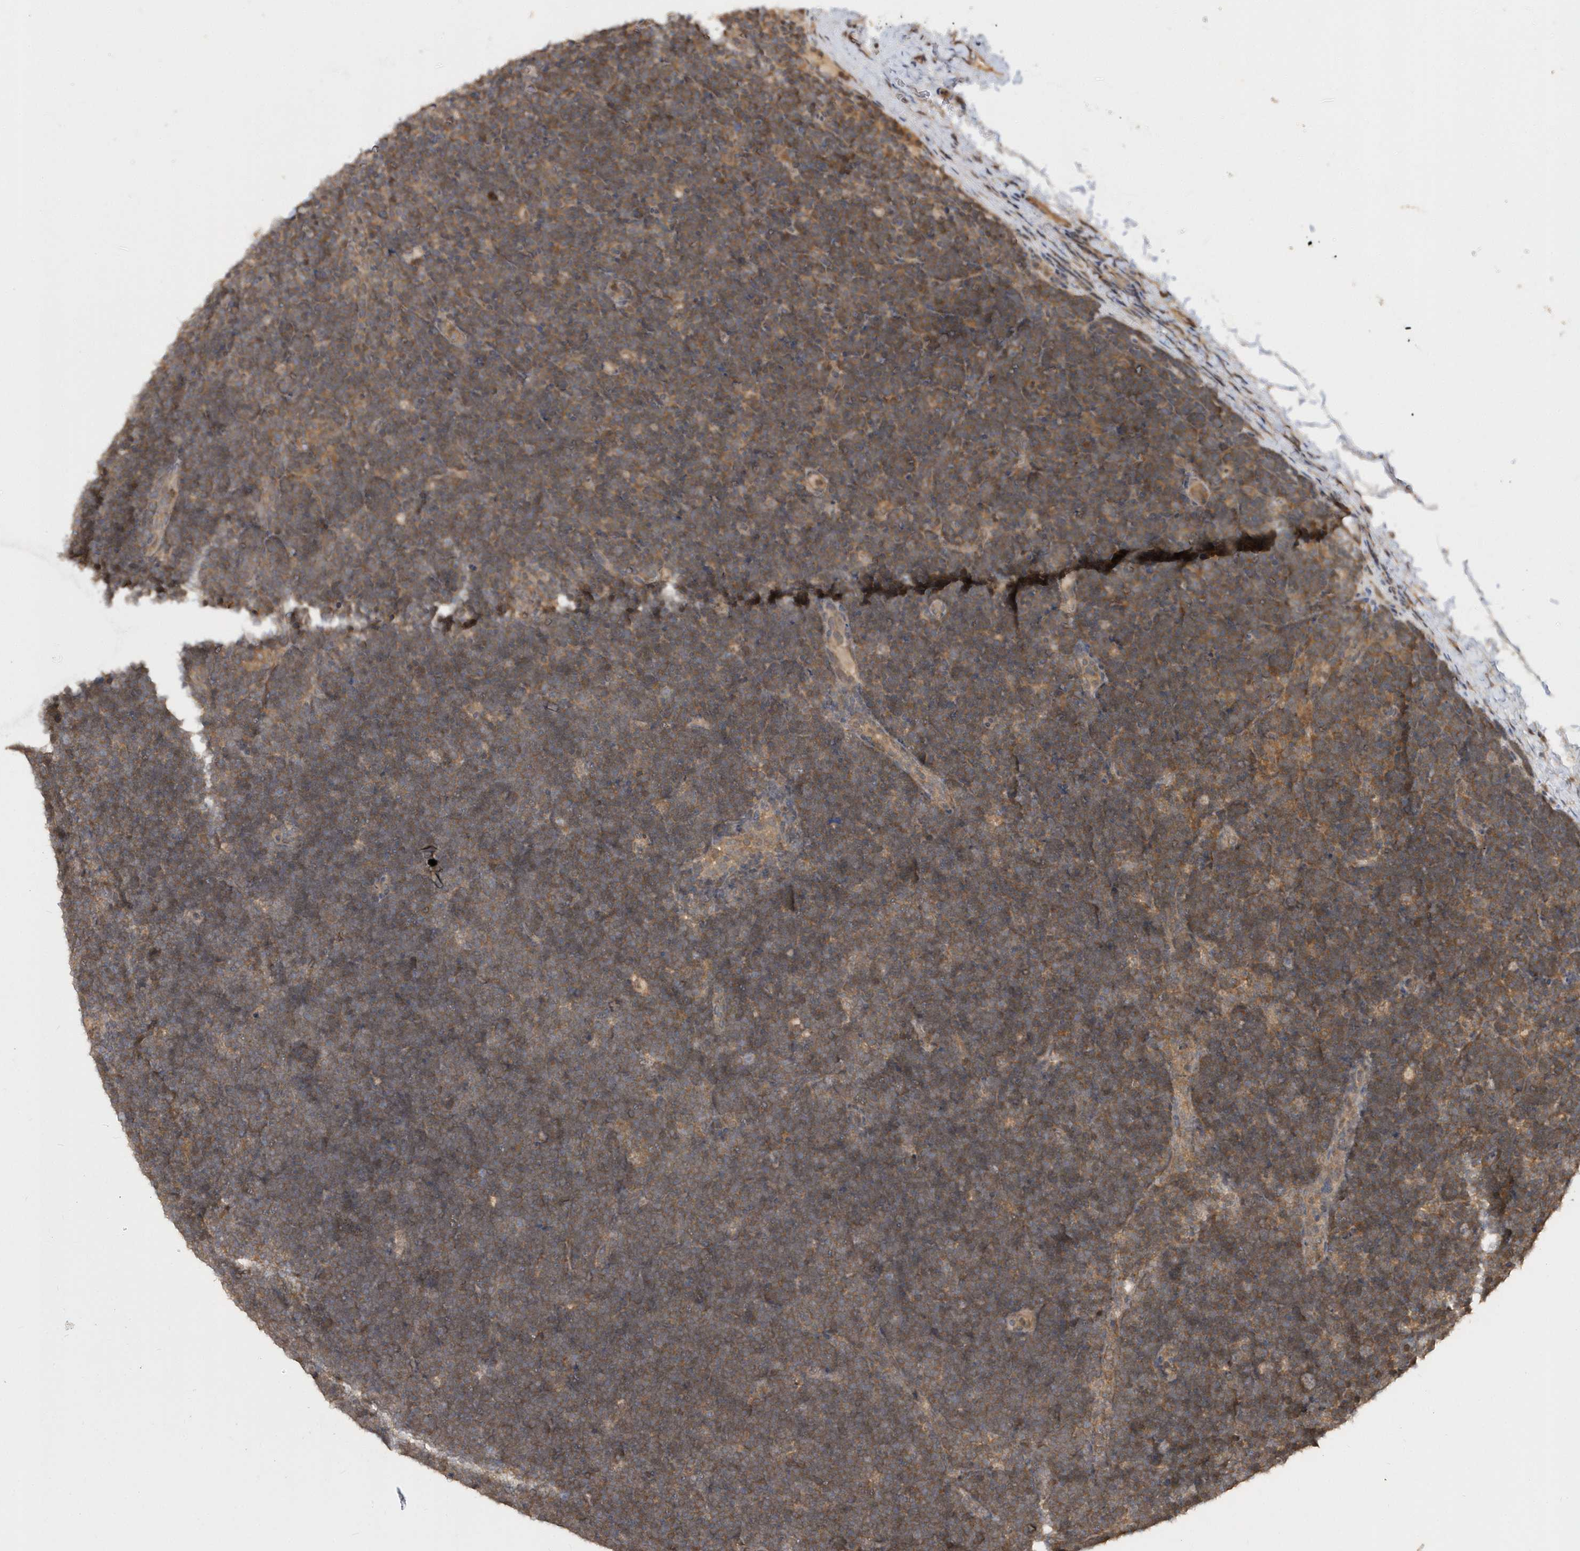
{"staining": {"intensity": "moderate", "quantity": ">75%", "location": "cytoplasmic/membranous"}, "tissue": "lymphoma", "cell_type": "Tumor cells", "image_type": "cancer", "snomed": [{"axis": "morphology", "description": "Malignant lymphoma, non-Hodgkin's type, High grade"}, {"axis": "topography", "description": "Lymph node"}], "caption": "A medium amount of moderate cytoplasmic/membranous staining is identified in approximately >75% of tumor cells in lymphoma tissue. The protein is stained brown, and the nuclei are stained in blue (DAB IHC with brightfield microscopy, high magnification).", "gene": "RPE", "patient": {"sex": "male", "age": 13}}